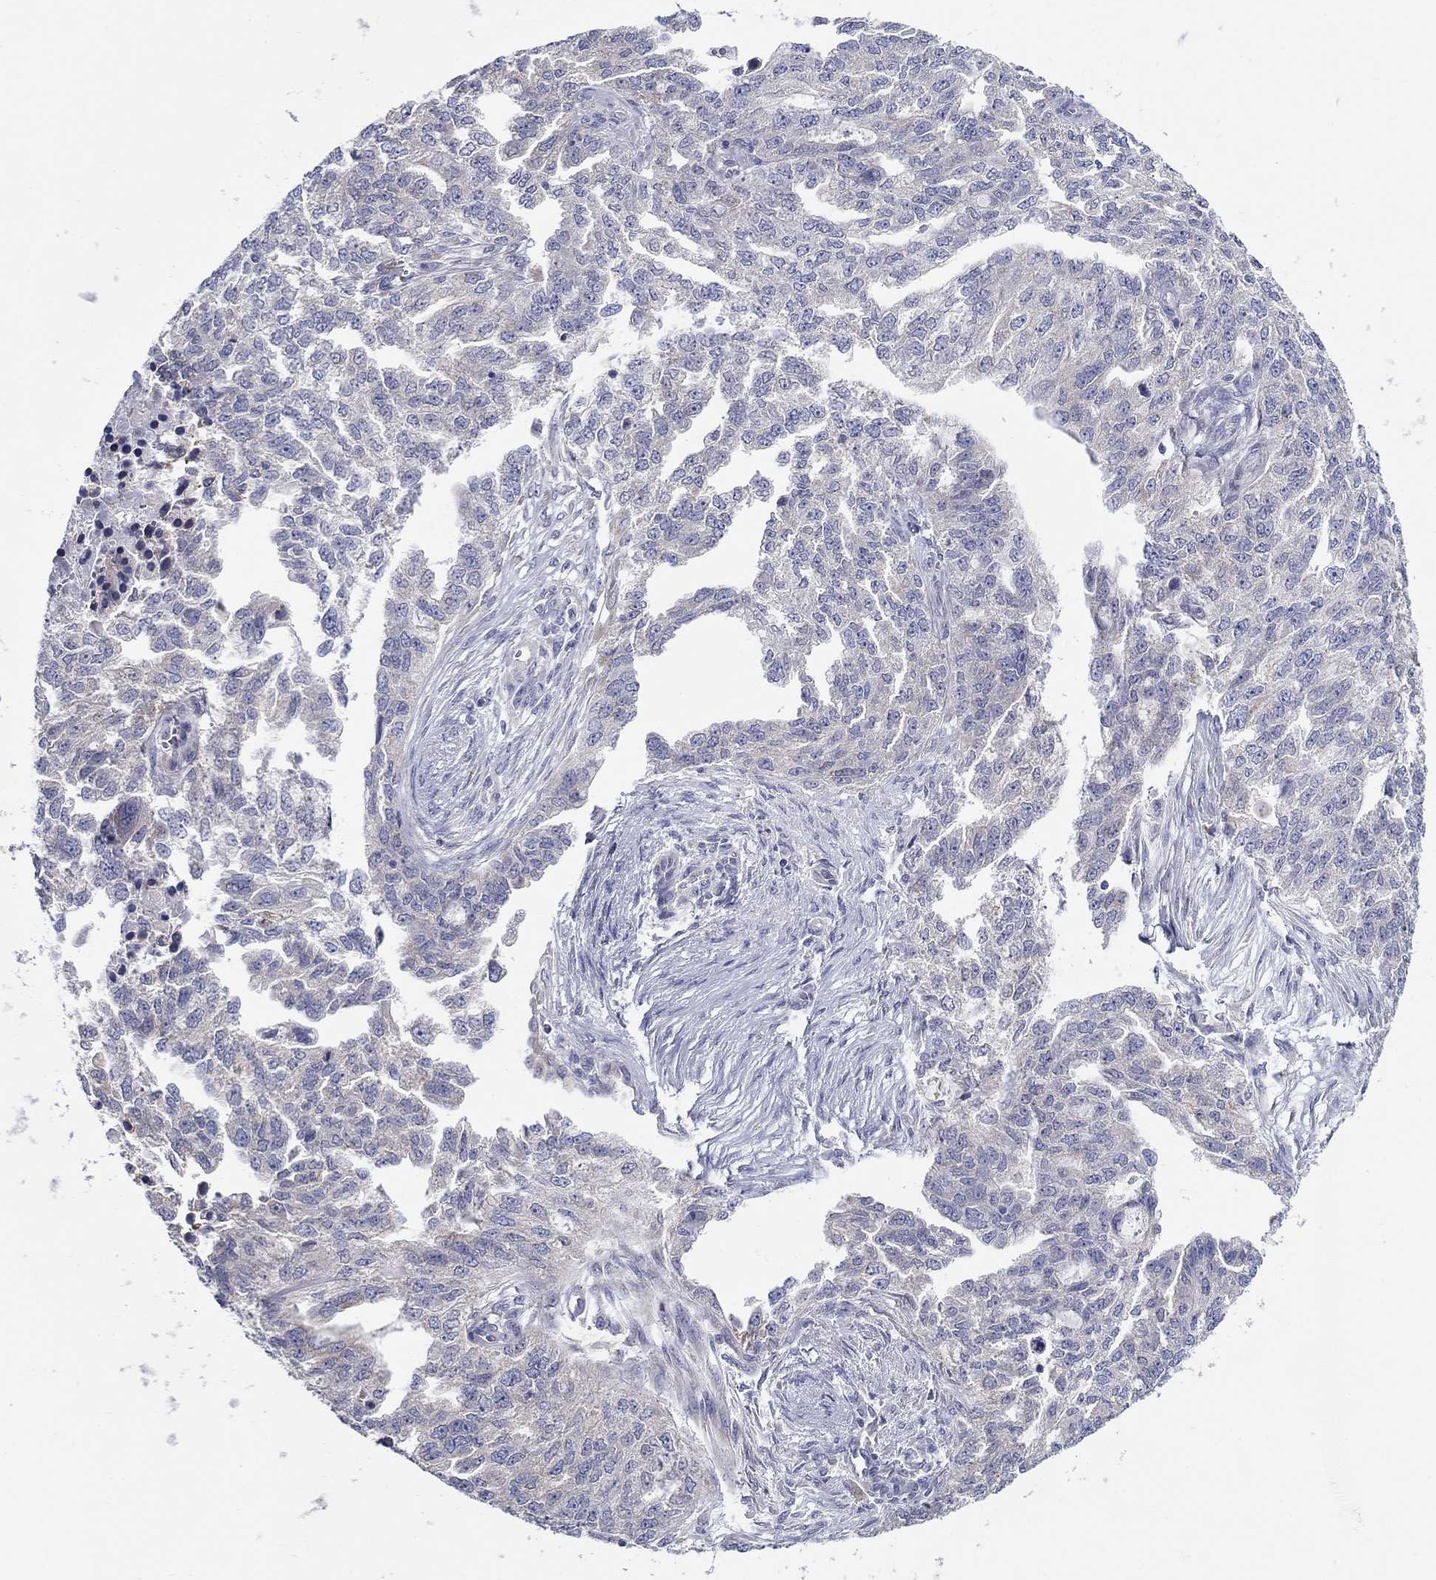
{"staining": {"intensity": "negative", "quantity": "none", "location": "none"}, "tissue": "ovarian cancer", "cell_type": "Tumor cells", "image_type": "cancer", "snomed": [{"axis": "morphology", "description": "Cystadenocarcinoma, serous, NOS"}, {"axis": "topography", "description": "Ovary"}], "caption": "This photomicrograph is of ovarian cancer stained with IHC to label a protein in brown with the nuclei are counter-stained blue. There is no expression in tumor cells.", "gene": "QRFPR", "patient": {"sex": "female", "age": 51}}